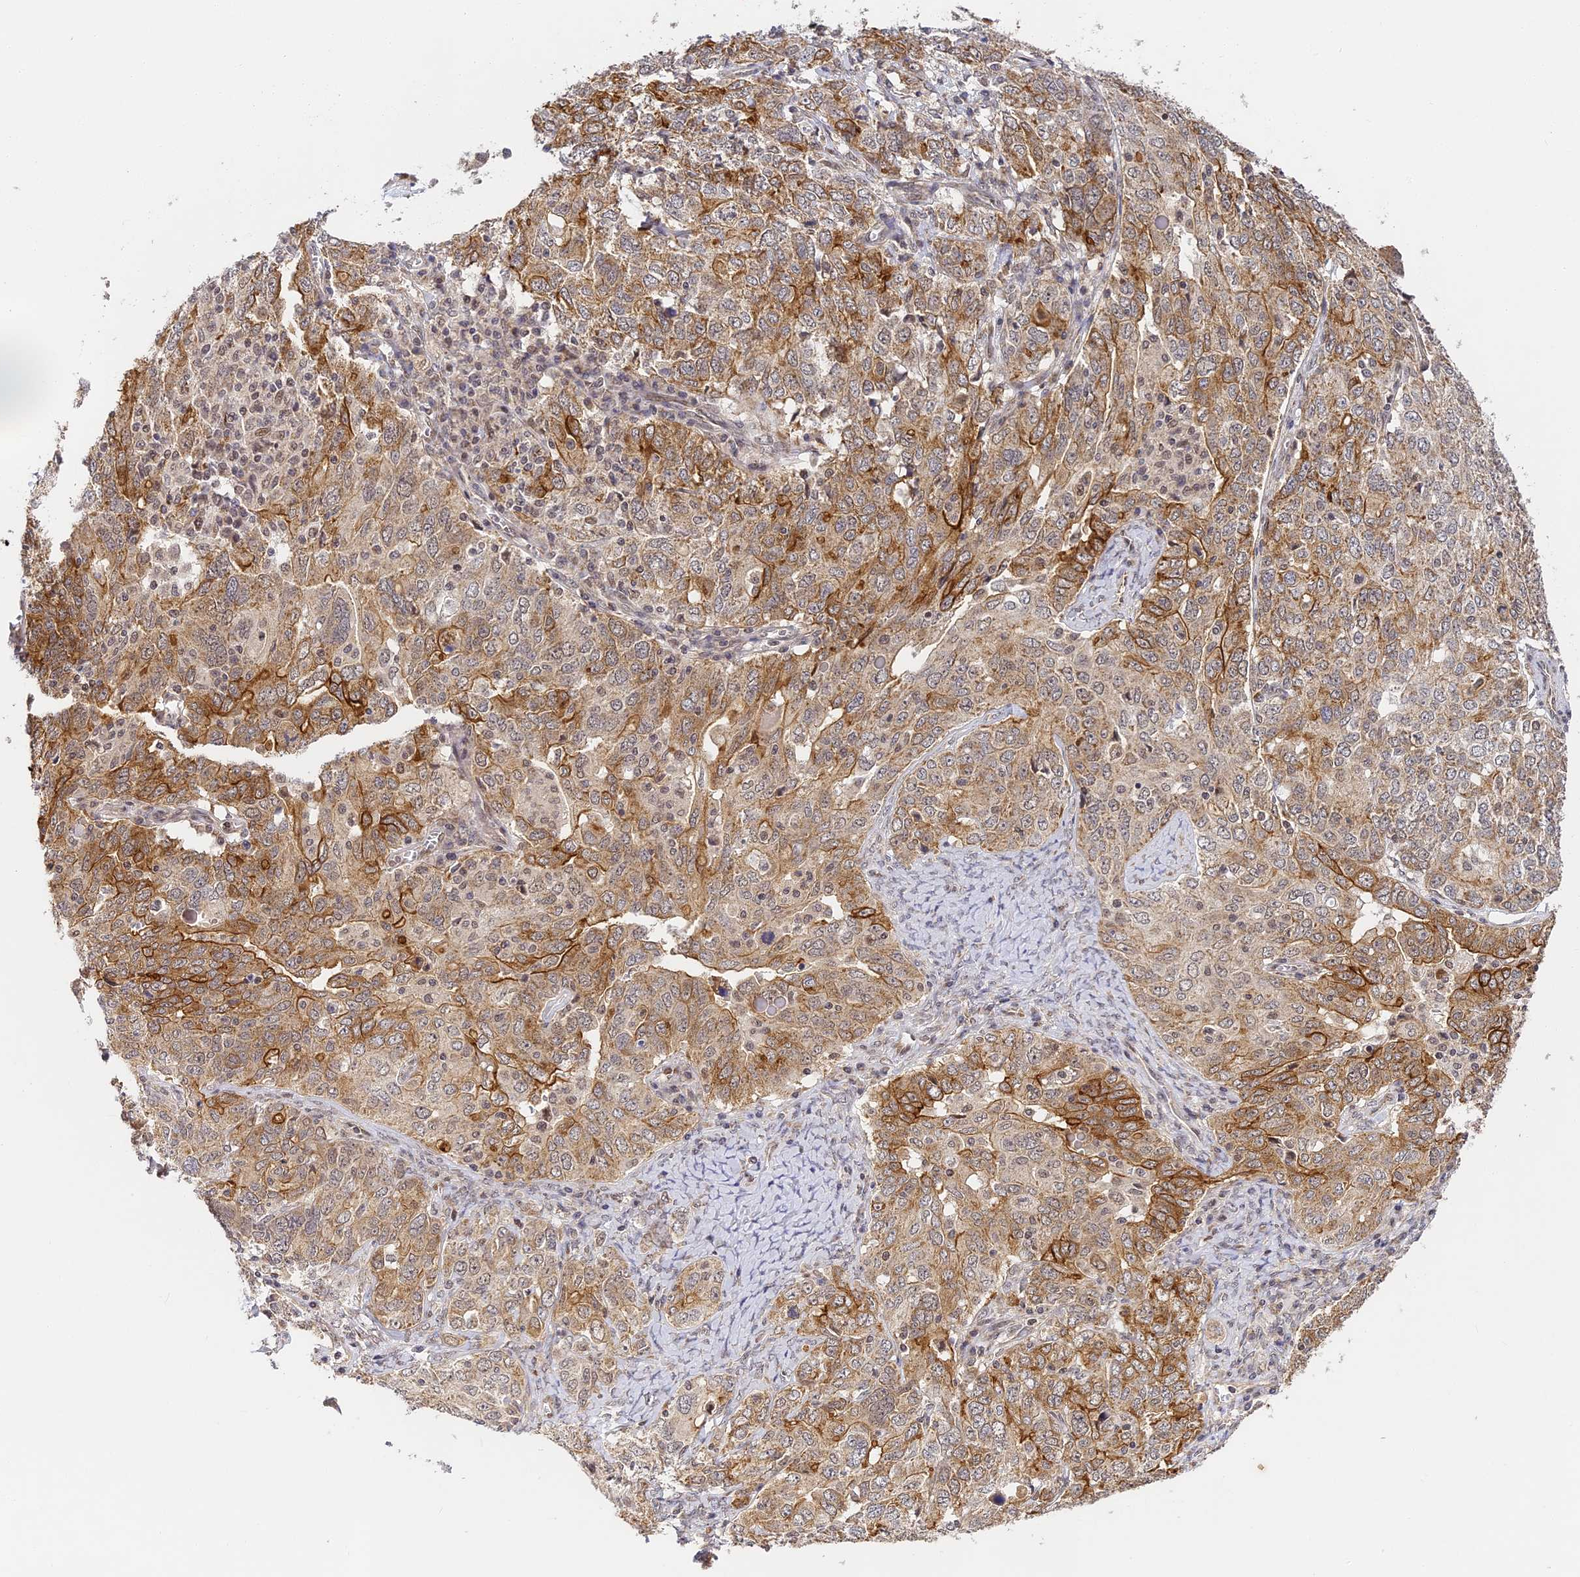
{"staining": {"intensity": "strong", "quantity": "25%-75%", "location": "cytoplasmic/membranous"}, "tissue": "ovarian cancer", "cell_type": "Tumor cells", "image_type": "cancer", "snomed": [{"axis": "morphology", "description": "Carcinoma, endometroid"}, {"axis": "topography", "description": "Ovary"}], "caption": "Ovarian cancer (endometroid carcinoma) was stained to show a protein in brown. There is high levels of strong cytoplasmic/membranous positivity in approximately 25%-75% of tumor cells. Using DAB (3,3'-diaminobenzidine) (brown) and hematoxylin (blue) stains, captured at high magnification using brightfield microscopy.", "gene": "DNAAF10", "patient": {"sex": "female", "age": 62}}